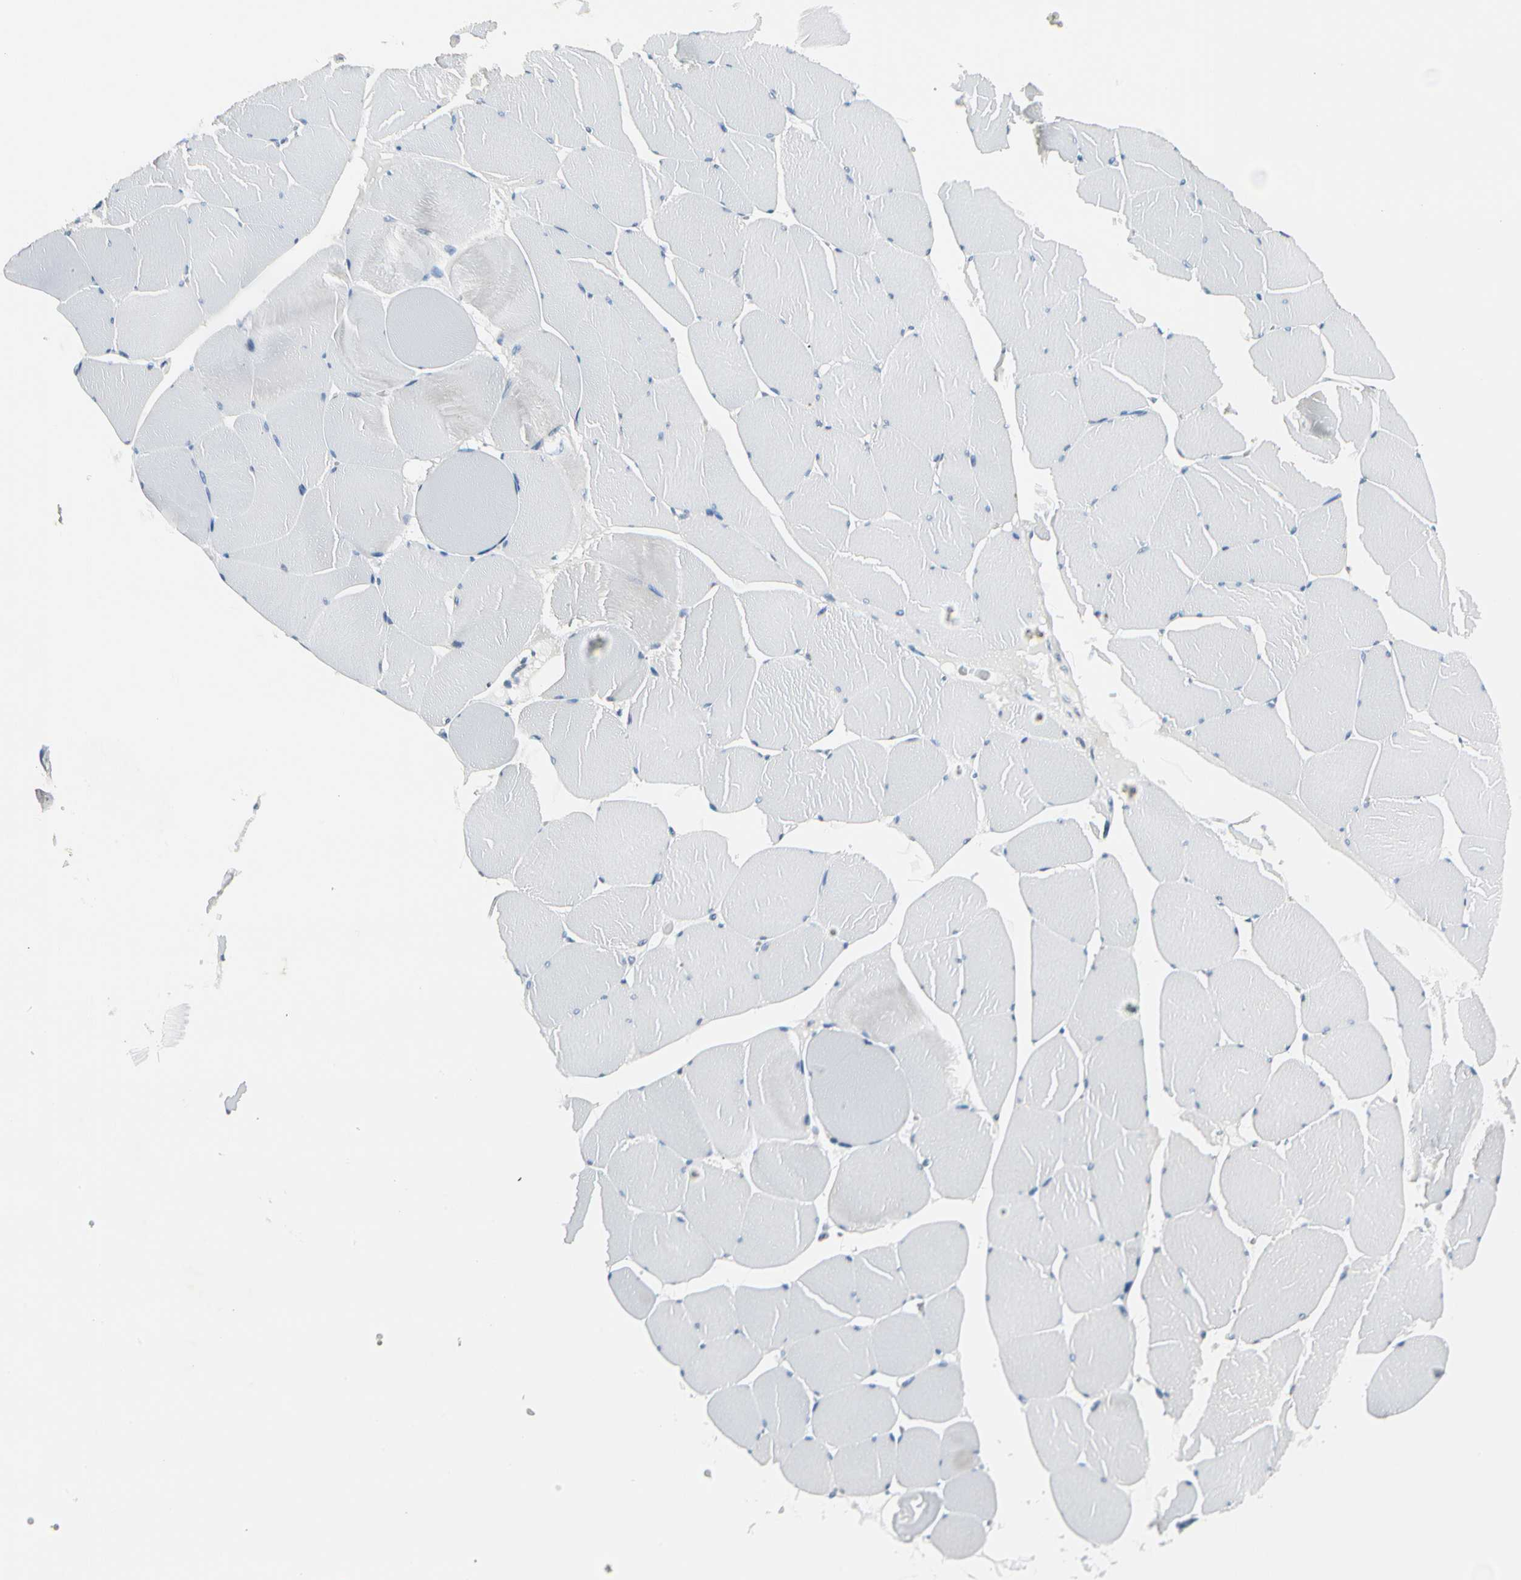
{"staining": {"intensity": "negative", "quantity": "none", "location": "none"}, "tissue": "skeletal muscle", "cell_type": "Myocytes", "image_type": "normal", "snomed": [{"axis": "morphology", "description": "Normal tissue, NOS"}, {"axis": "topography", "description": "Skeletal muscle"}, {"axis": "topography", "description": "Salivary gland"}], "caption": "A high-resolution micrograph shows immunohistochemistry (IHC) staining of benign skeletal muscle, which exhibits no significant positivity in myocytes. Nuclei are stained in blue.", "gene": "ZSCAN1", "patient": {"sex": "male", "age": 62}}